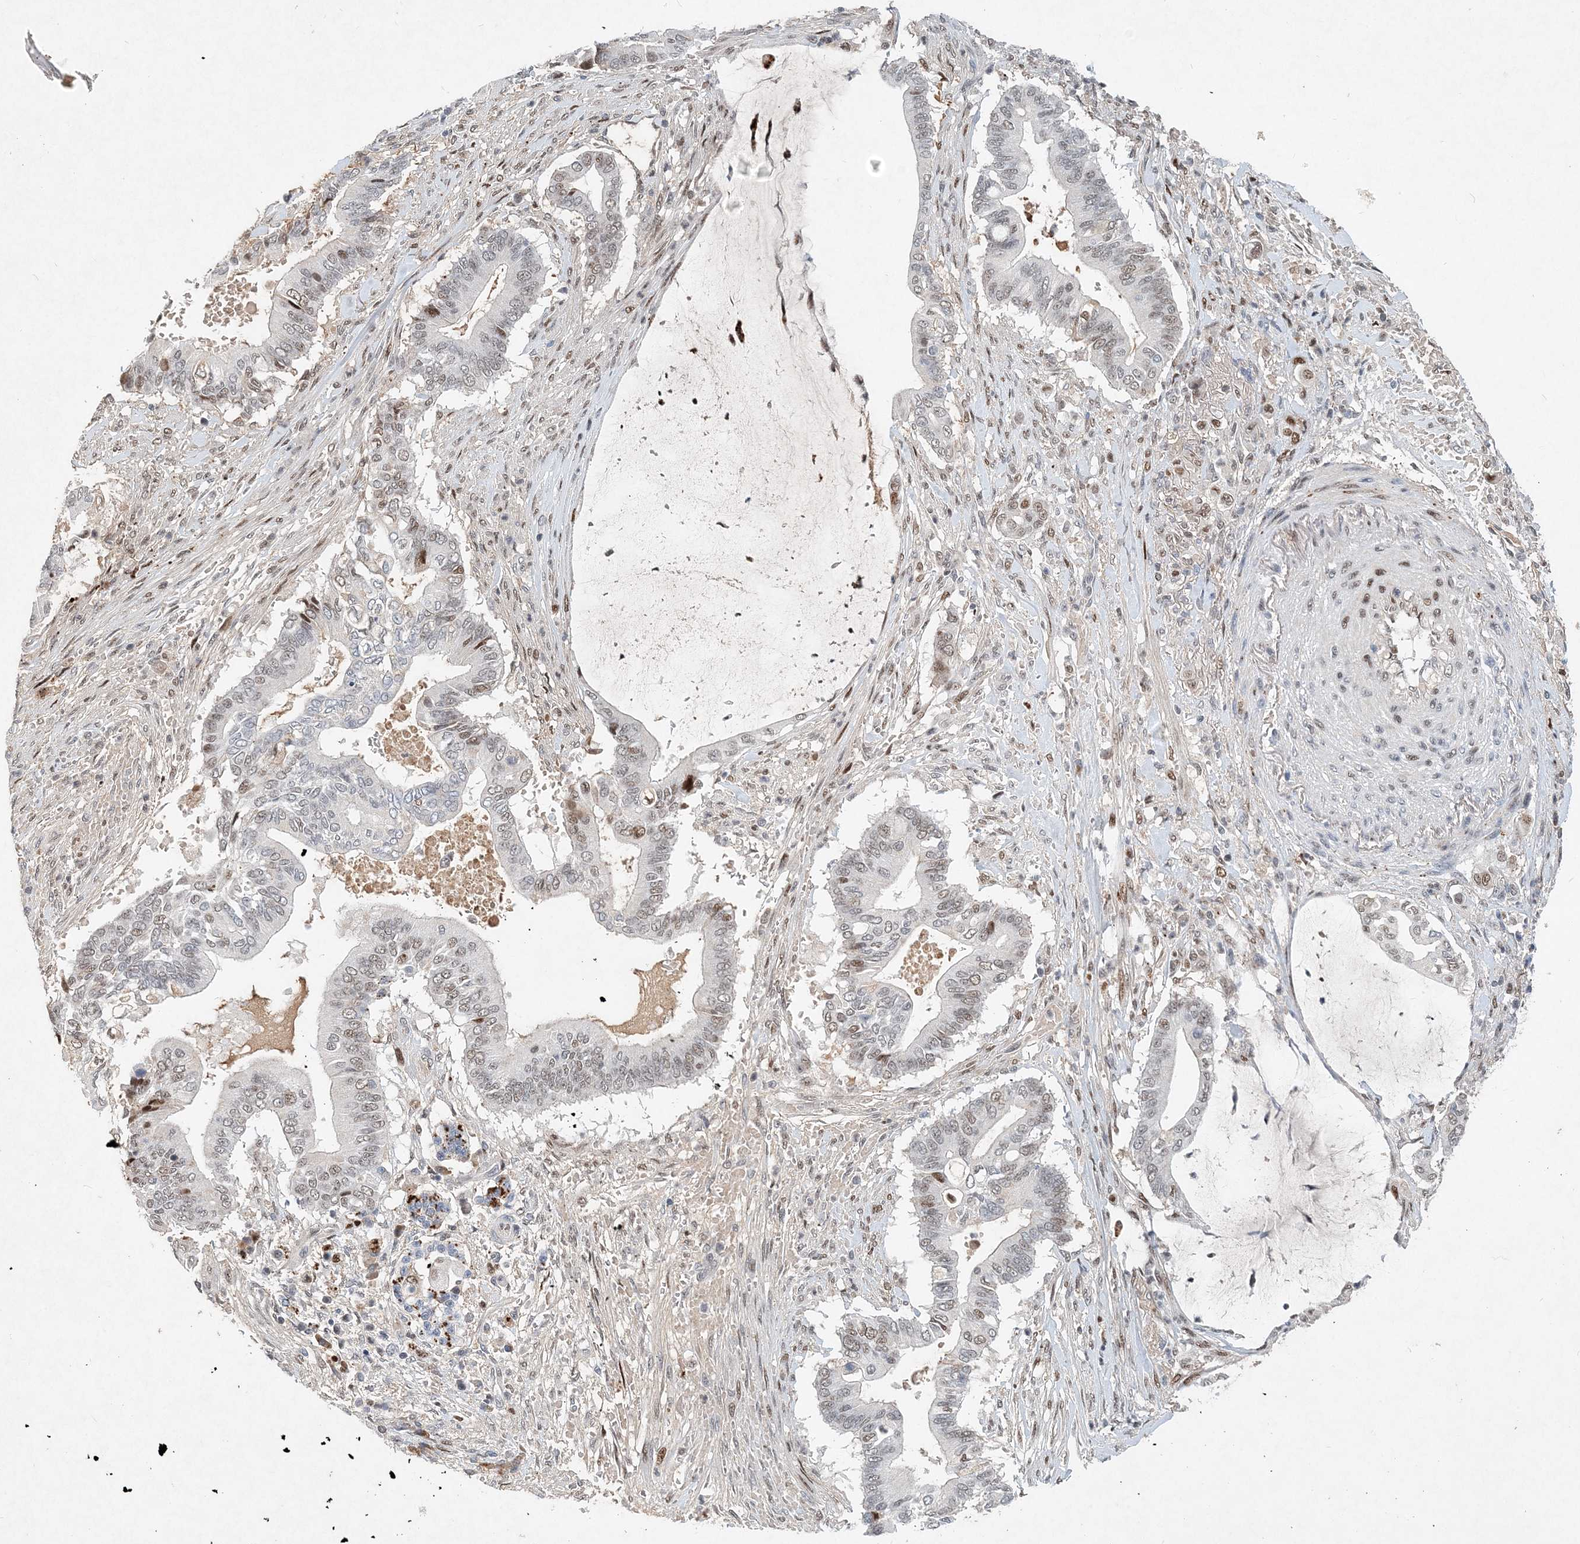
{"staining": {"intensity": "moderate", "quantity": "<25%", "location": "nuclear"}, "tissue": "pancreatic cancer", "cell_type": "Tumor cells", "image_type": "cancer", "snomed": [{"axis": "morphology", "description": "Adenocarcinoma, NOS"}, {"axis": "topography", "description": "Pancreas"}], "caption": "Pancreatic adenocarcinoma was stained to show a protein in brown. There is low levels of moderate nuclear expression in about <25% of tumor cells. Immunohistochemistry (ihc) stains the protein in brown and the nuclei are stained blue.", "gene": "KPNA4", "patient": {"sex": "male", "age": 68}}